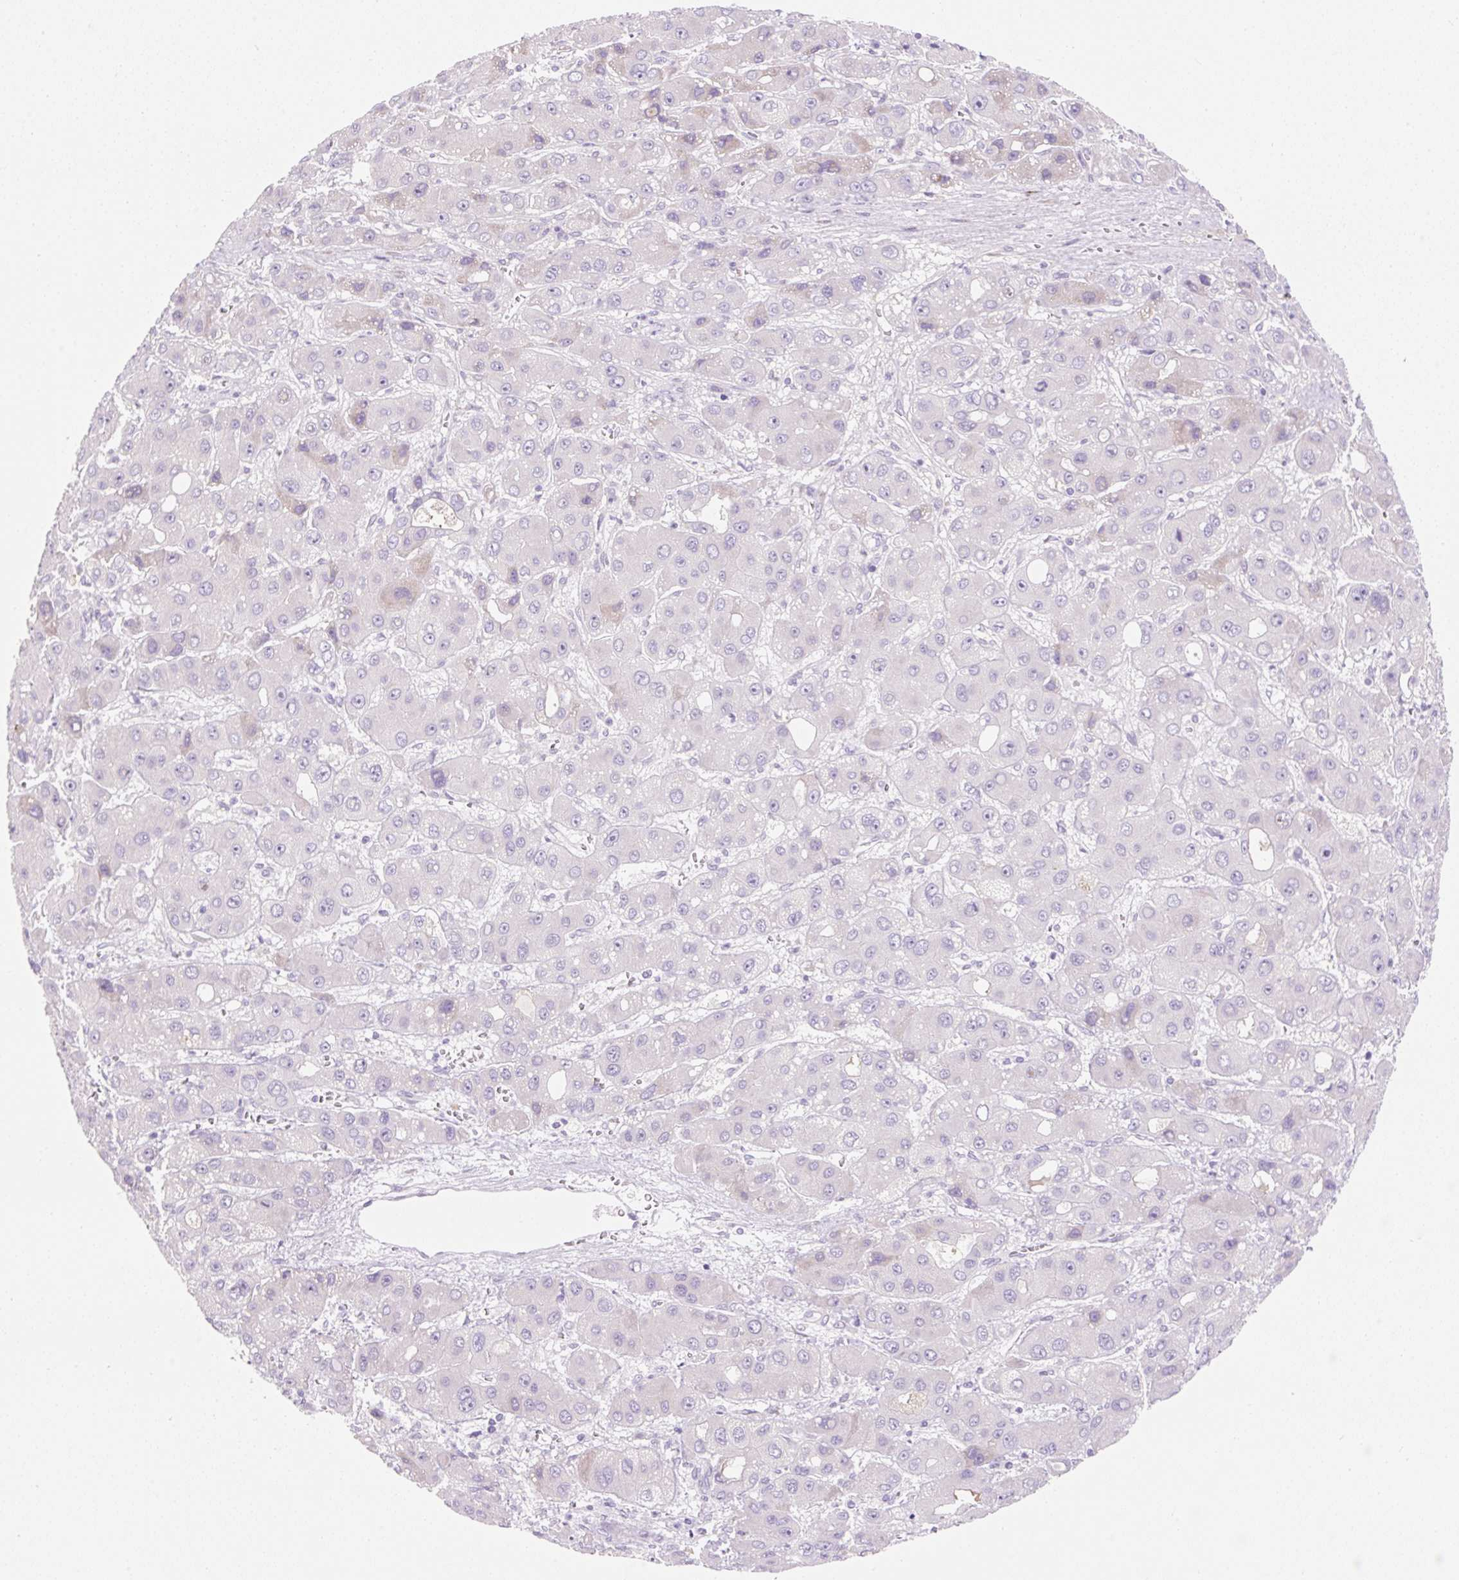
{"staining": {"intensity": "negative", "quantity": "none", "location": "none"}, "tissue": "liver cancer", "cell_type": "Tumor cells", "image_type": "cancer", "snomed": [{"axis": "morphology", "description": "Carcinoma, Hepatocellular, NOS"}, {"axis": "topography", "description": "Liver"}], "caption": "A high-resolution micrograph shows immunohistochemistry (IHC) staining of hepatocellular carcinoma (liver), which shows no significant staining in tumor cells.", "gene": "ZNF121", "patient": {"sex": "male", "age": 55}}